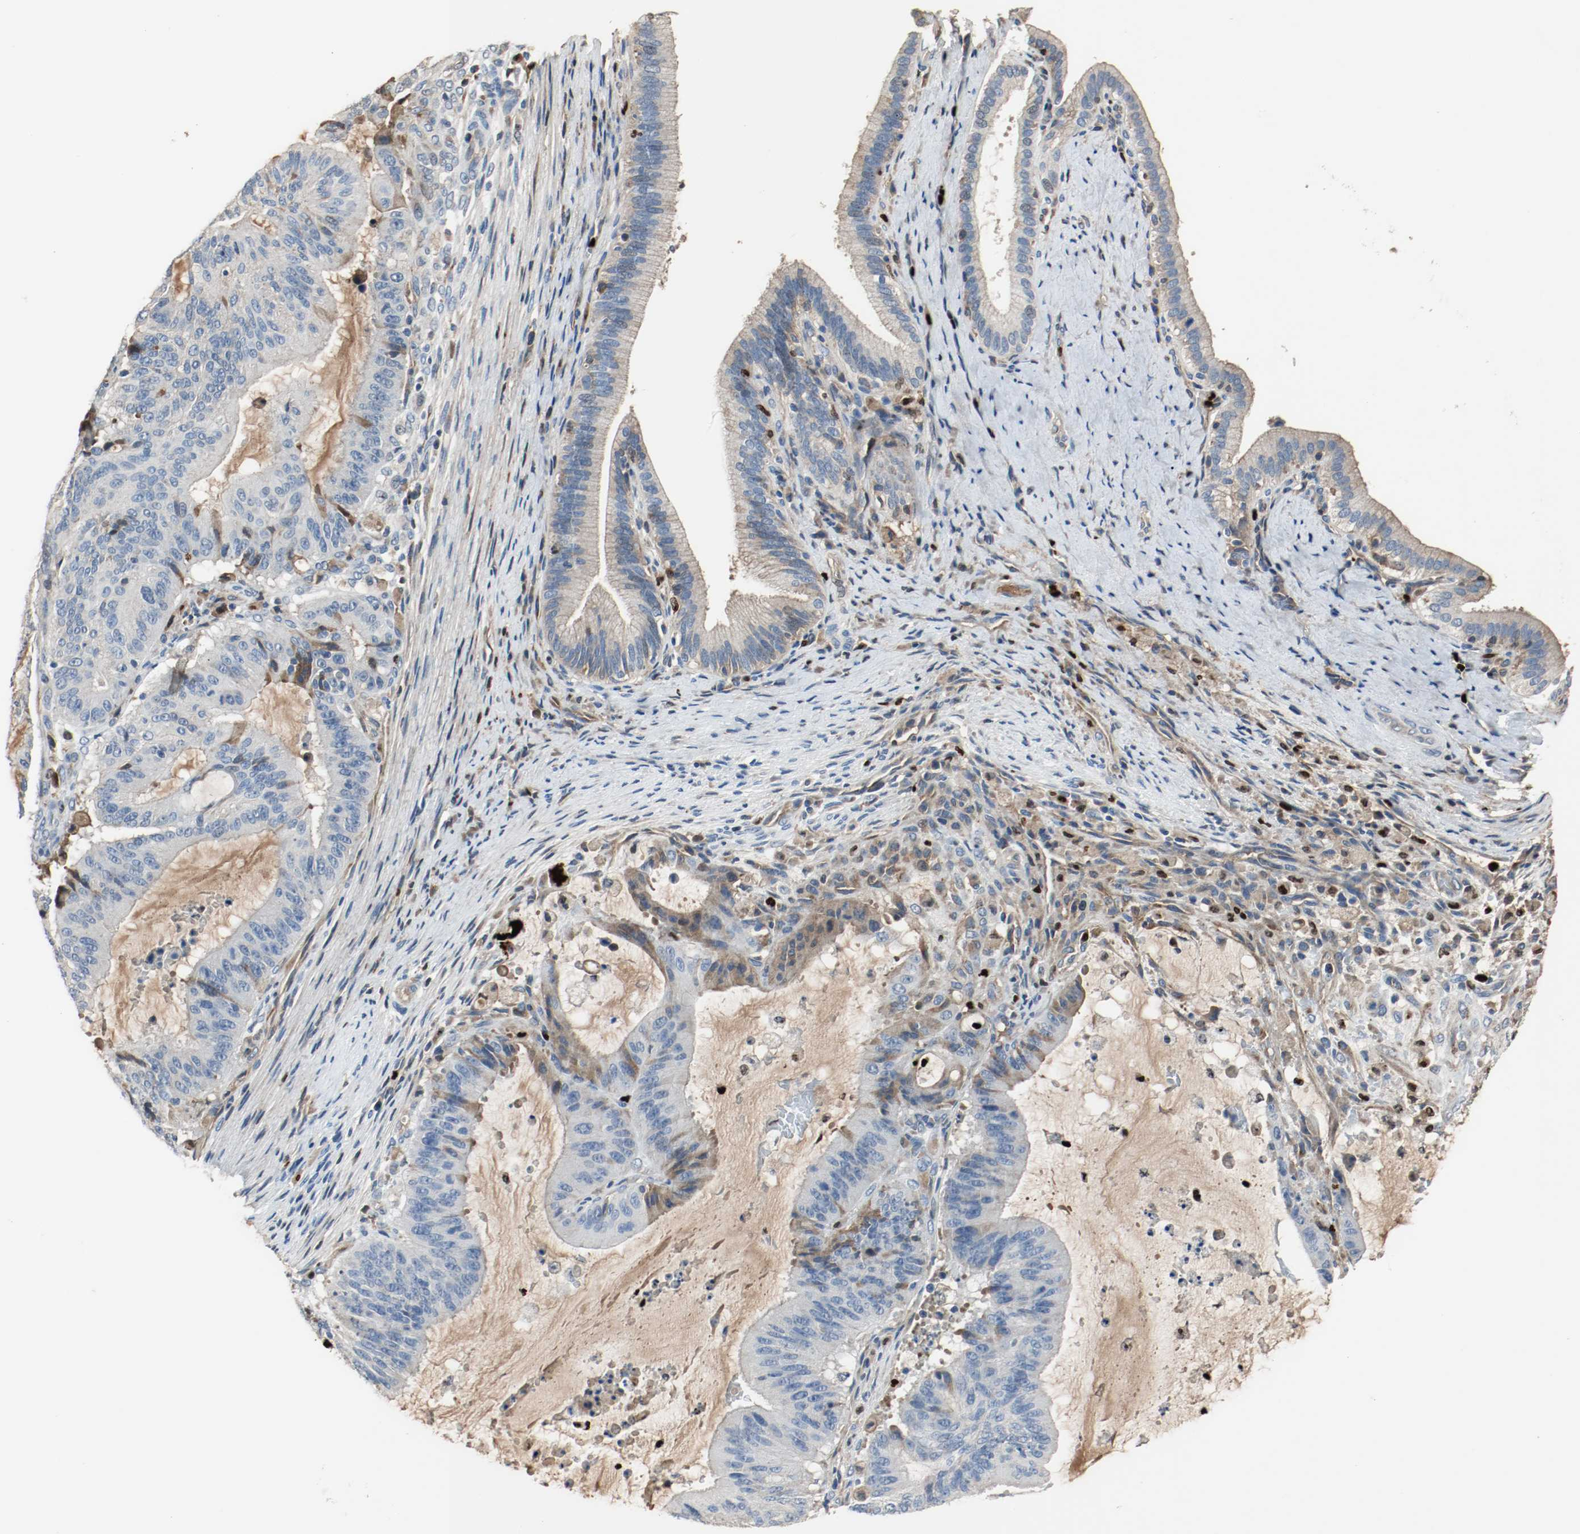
{"staining": {"intensity": "weak", "quantity": "<25%", "location": "cytoplasmic/membranous"}, "tissue": "liver cancer", "cell_type": "Tumor cells", "image_type": "cancer", "snomed": [{"axis": "morphology", "description": "Cholangiocarcinoma"}, {"axis": "topography", "description": "Liver"}], "caption": "This is an immunohistochemistry (IHC) histopathology image of liver cancer. There is no positivity in tumor cells.", "gene": "BLK", "patient": {"sex": "female", "age": 73}}